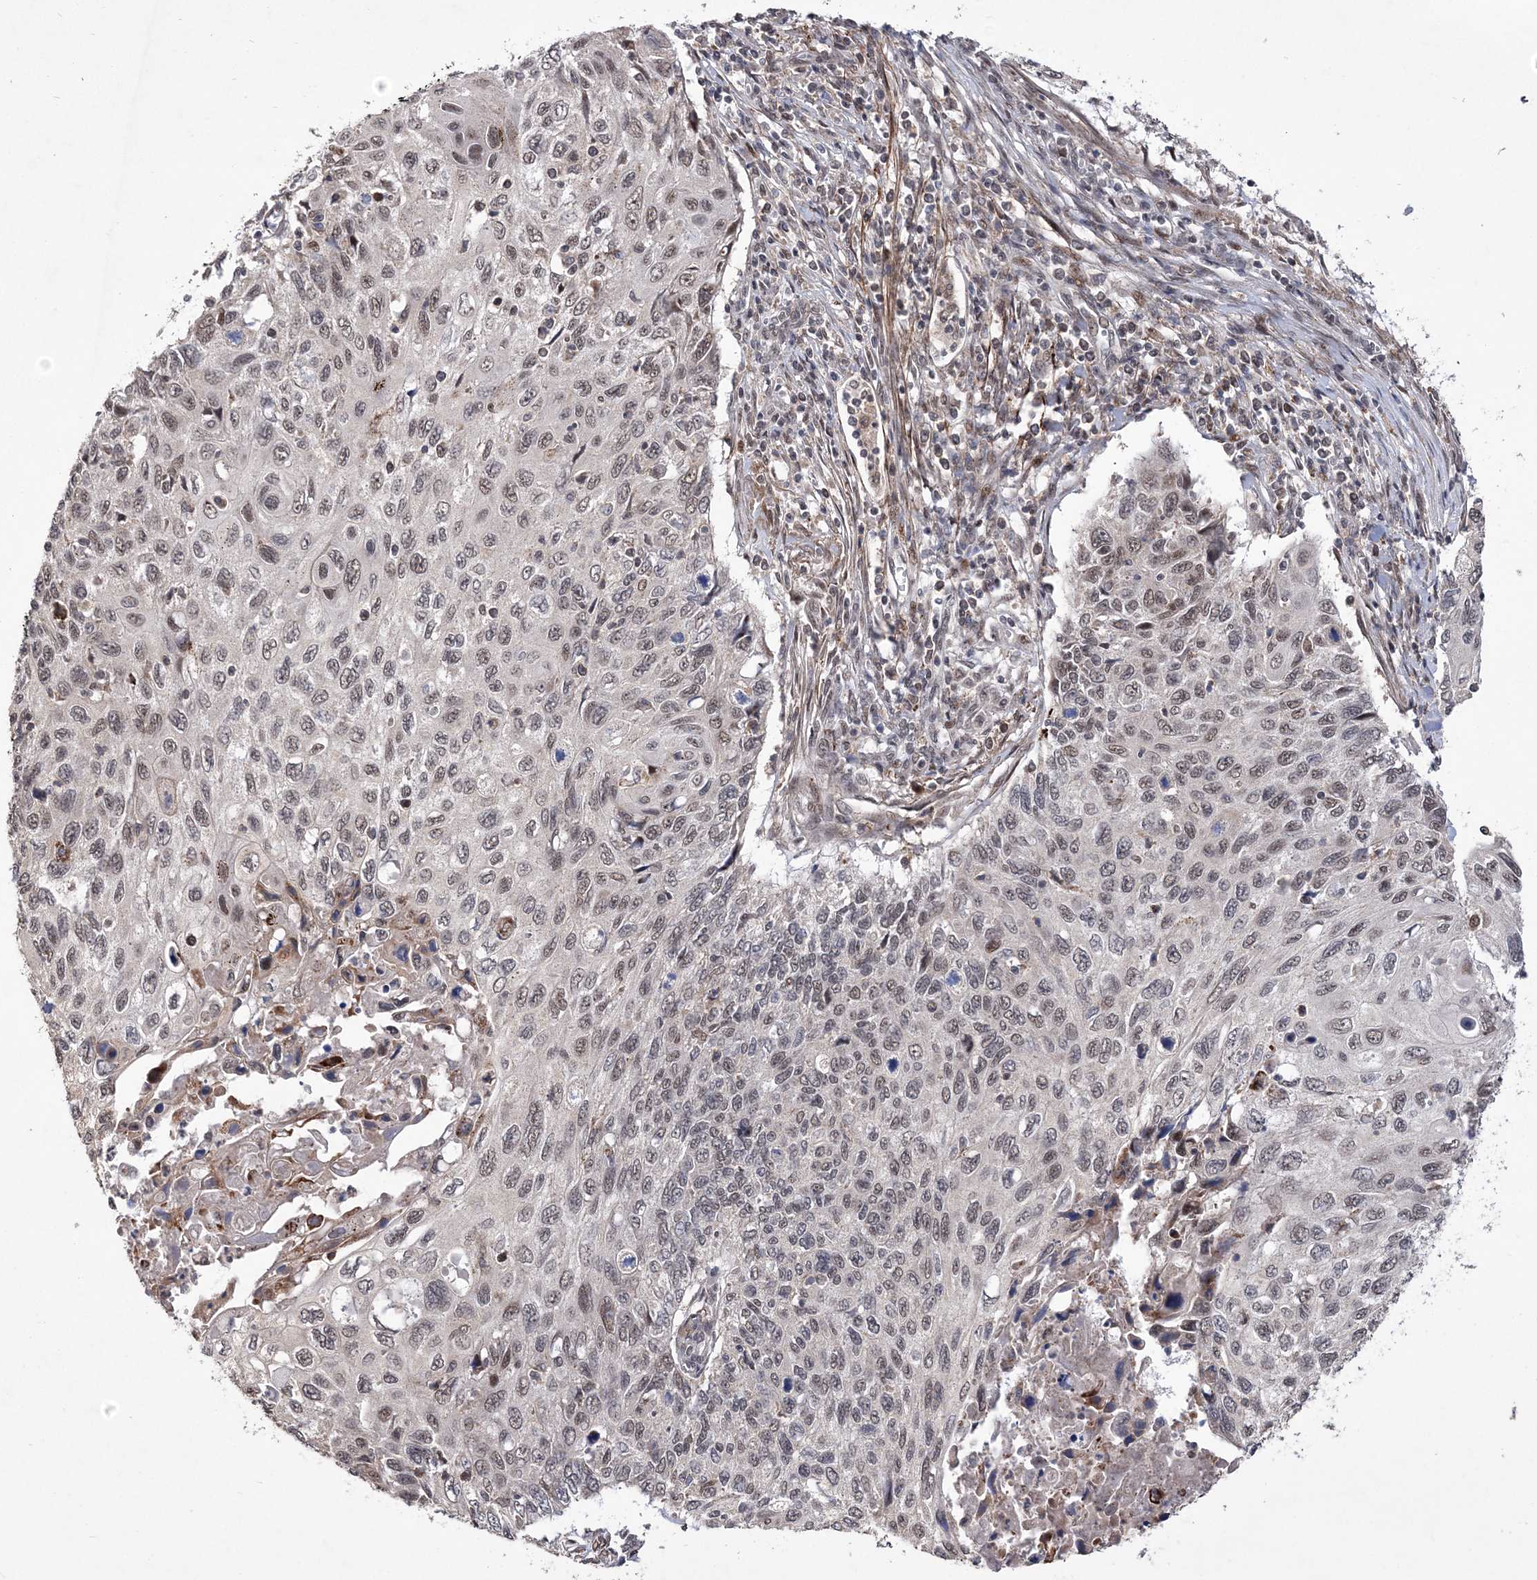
{"staining": {"intensity": "weak", "quantity": ">75%", "location": "nuclear"}, "tissue": "cervical cancer", "cell_type": "Tumor cells", "image_type": "cancer", "snomed": [{"axis": "morphology", "description": "Squamous cell carcinoma, NOS"}, {"axis": "topography", "description": "Cervix"}], "caption": "Human cervical cancer stained with a protein marker reveals weak staining in tumor cells.", "gene": "BOD1L1", "patient": {"sex": "female", "age": 70}}